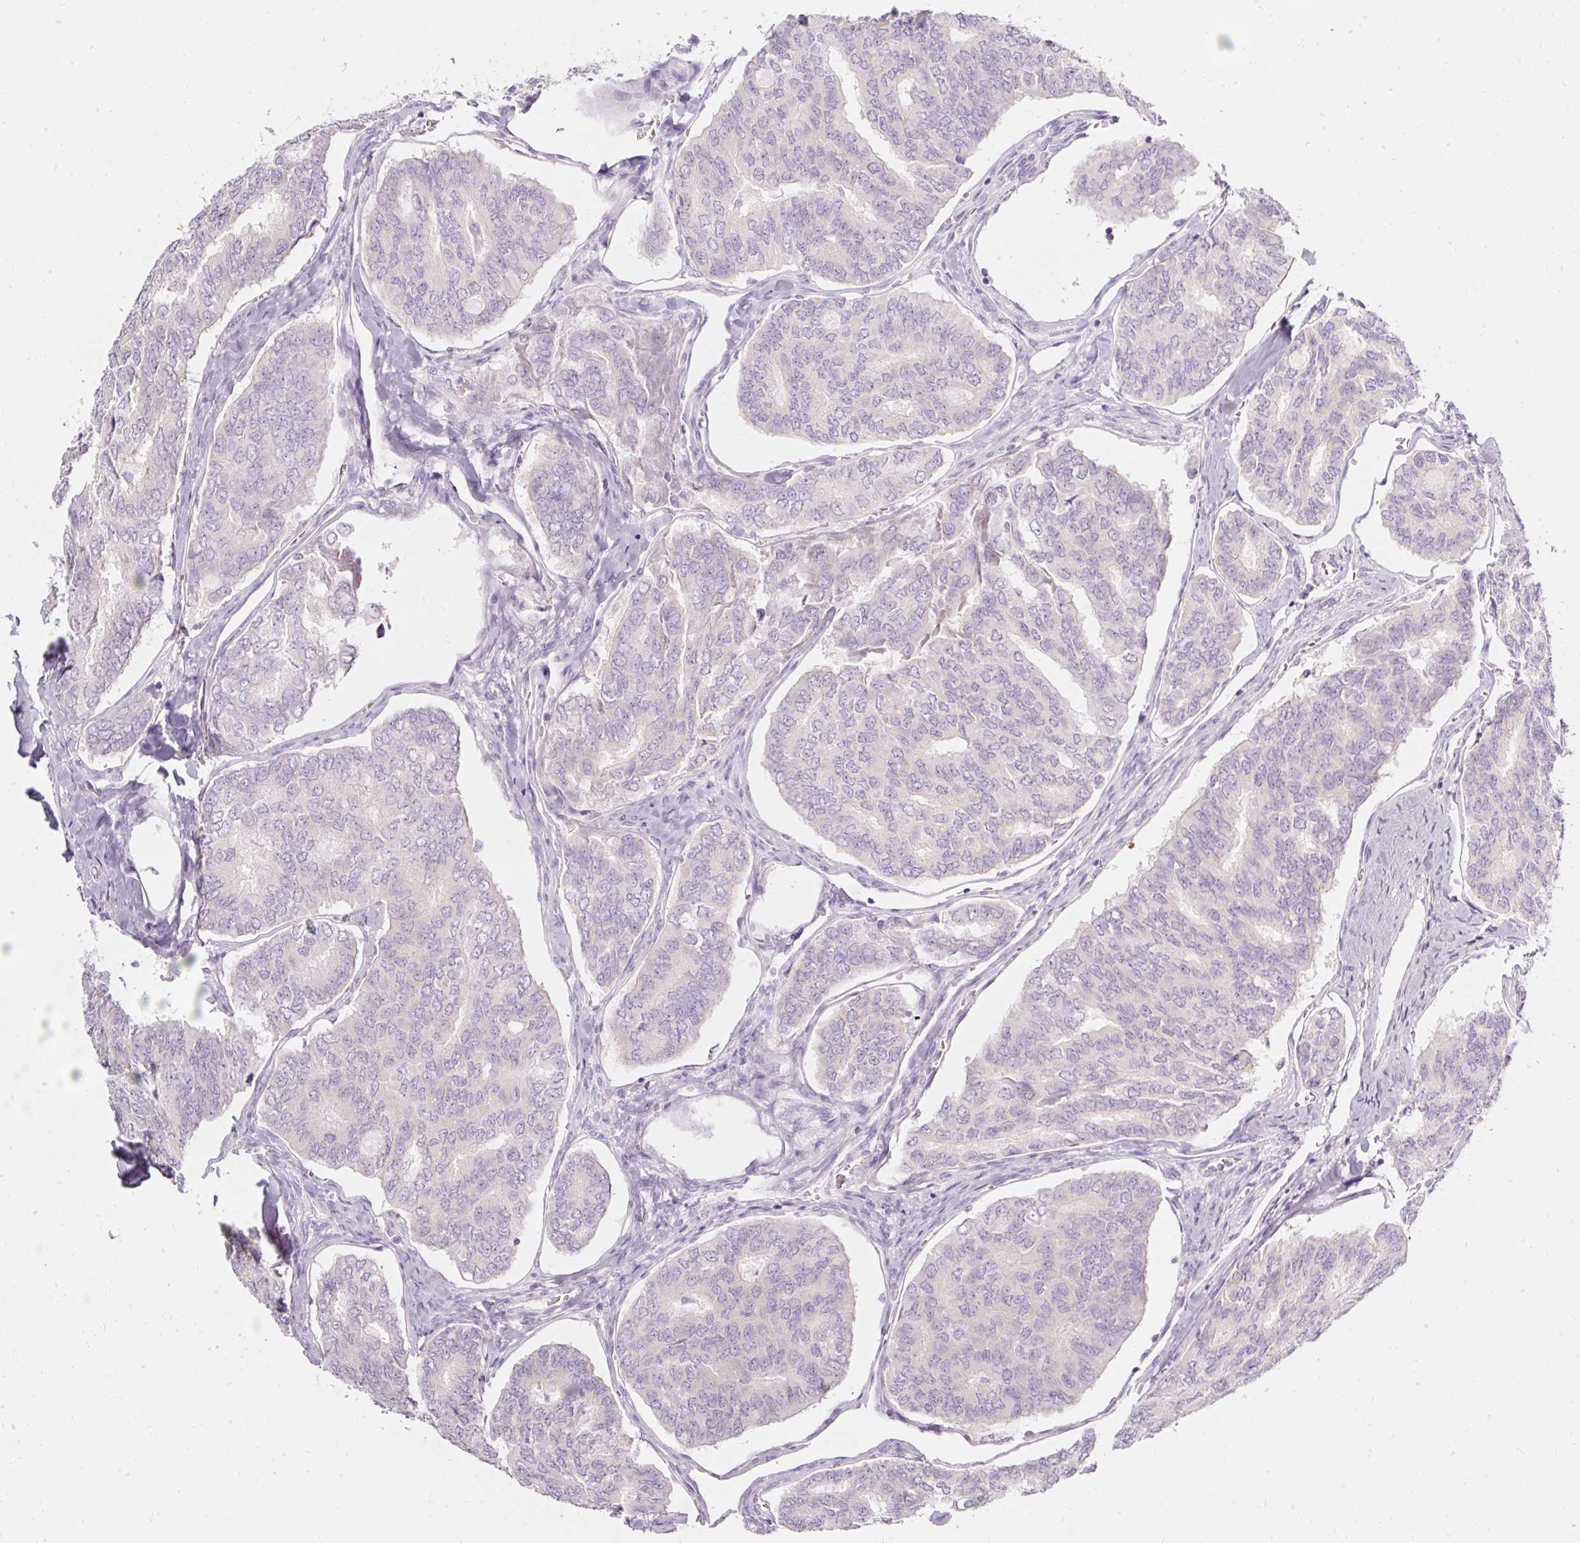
{"staining": {"intensity": "negative", "quantity": "none", "location": "none"}, "tissue": "thyroid cancer", "cell_type": "Tumor cells", "image_type": "cancer", "snomed": [{"axis": "morphology", "description": "Papillary adenocarcinoma, NOS"}, {"axis": "topography", "description": "Thyroid gland"}], "caption": "Thyroid papillary adenocarcinoma was stained to show a protein in brown. There is no significant positivity in tumor cells.", "gene": "PDXDC1", "patient": {"sex": "female", "age": 35}}